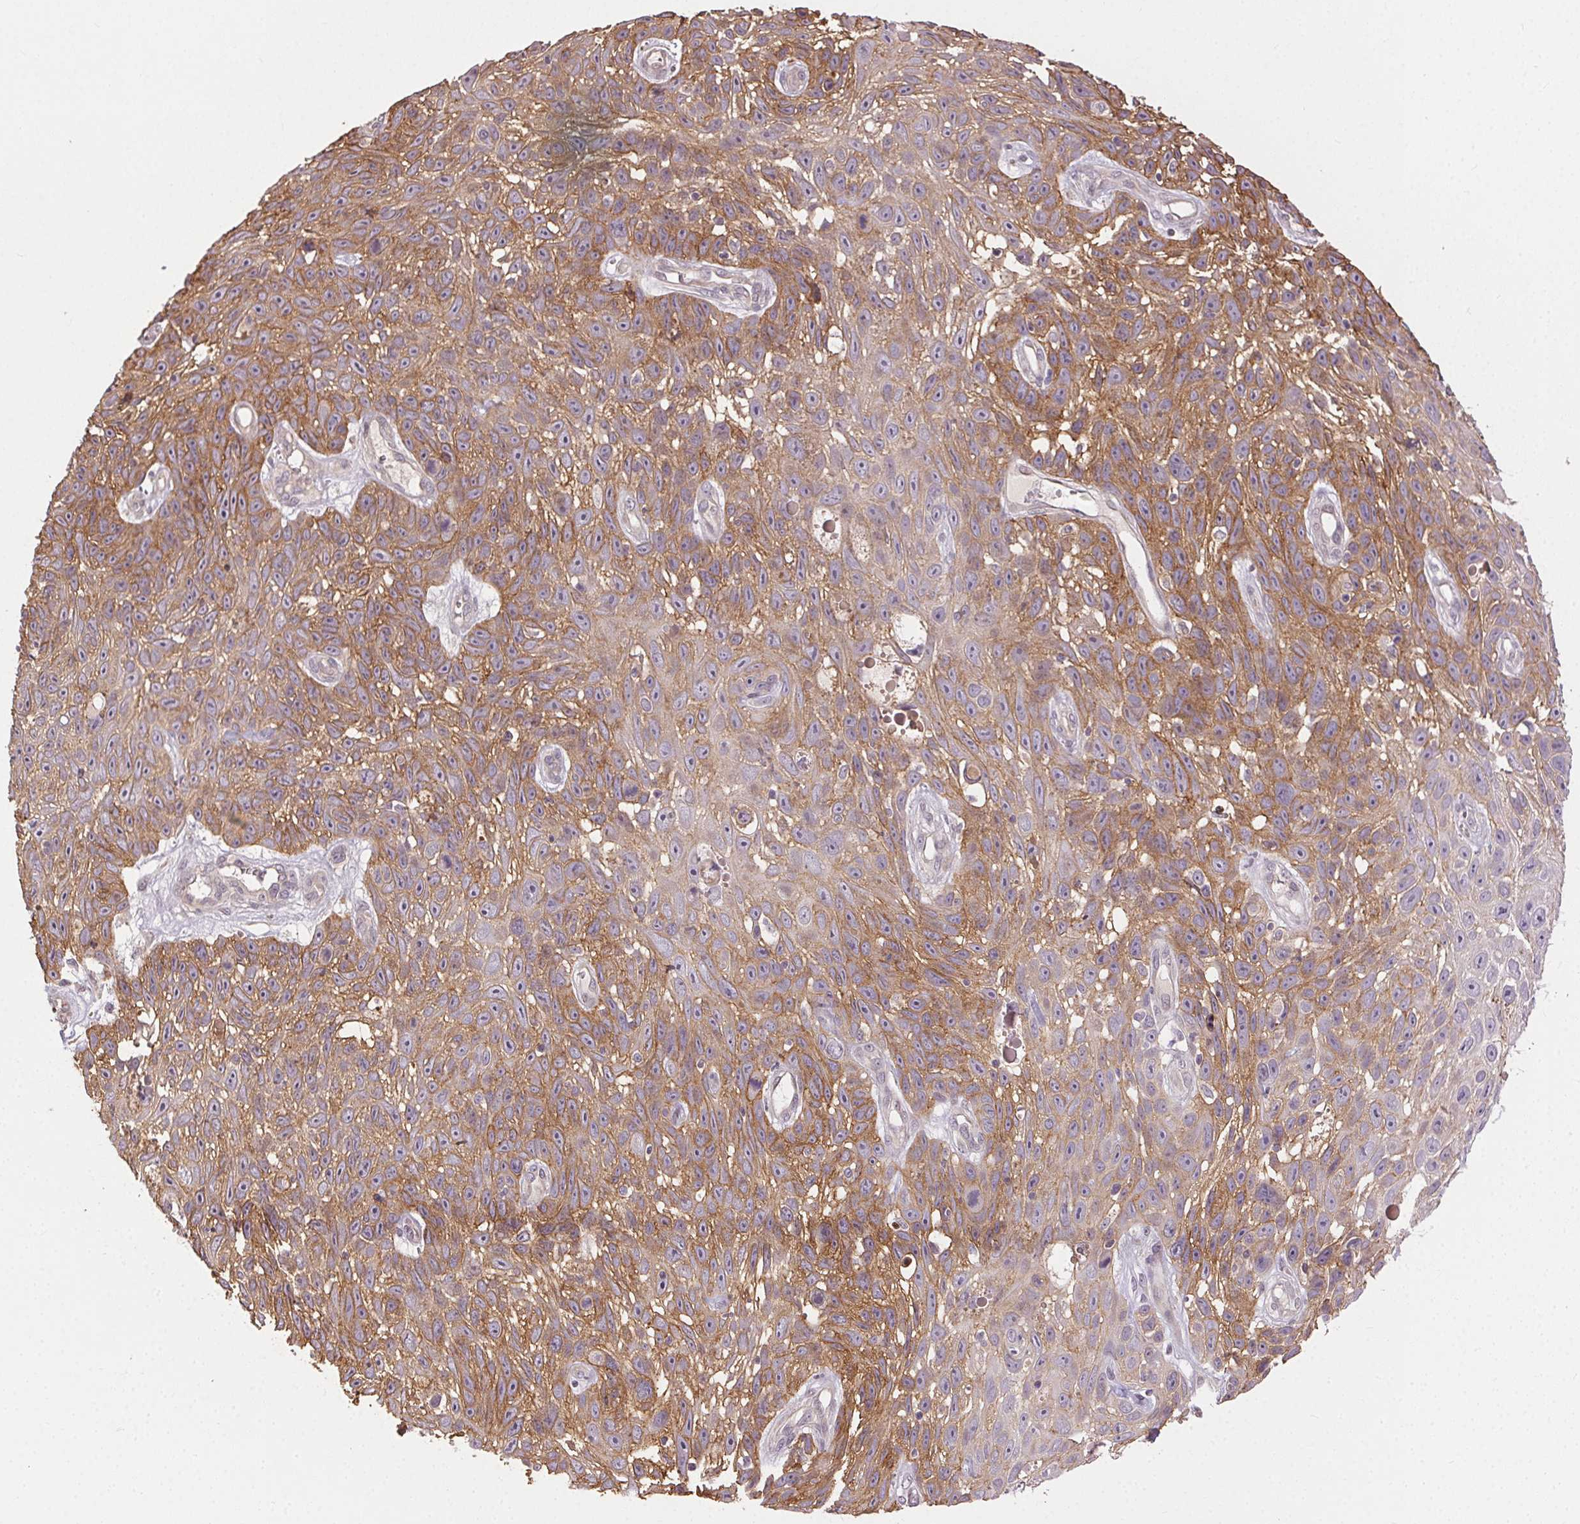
{"staining": {"intensity": "moderate", "quantity": "25%-75%", "location": "cytoplasmic/membranous"}, "tissue": "skin cancer", "cell_type": "Tumor cells", "image_type": "cancer", "snomed": [{"axis": "morphology", "description": "Squamous cell carcinoma, NOS"}, {"axis": "topography", "description": "Skin"}], "caption": "Skin squamous cell carcinoma was stained to show a protein in brown. There is medium levels of moderate cytoplasmic/membranous expression in approximately 25%-75% of tumor cells. The protein is shown in brown color, while the nuclei are stained blue.", "gene": "ATP1B3", "patient": {"sex": "male", "age": 82}}